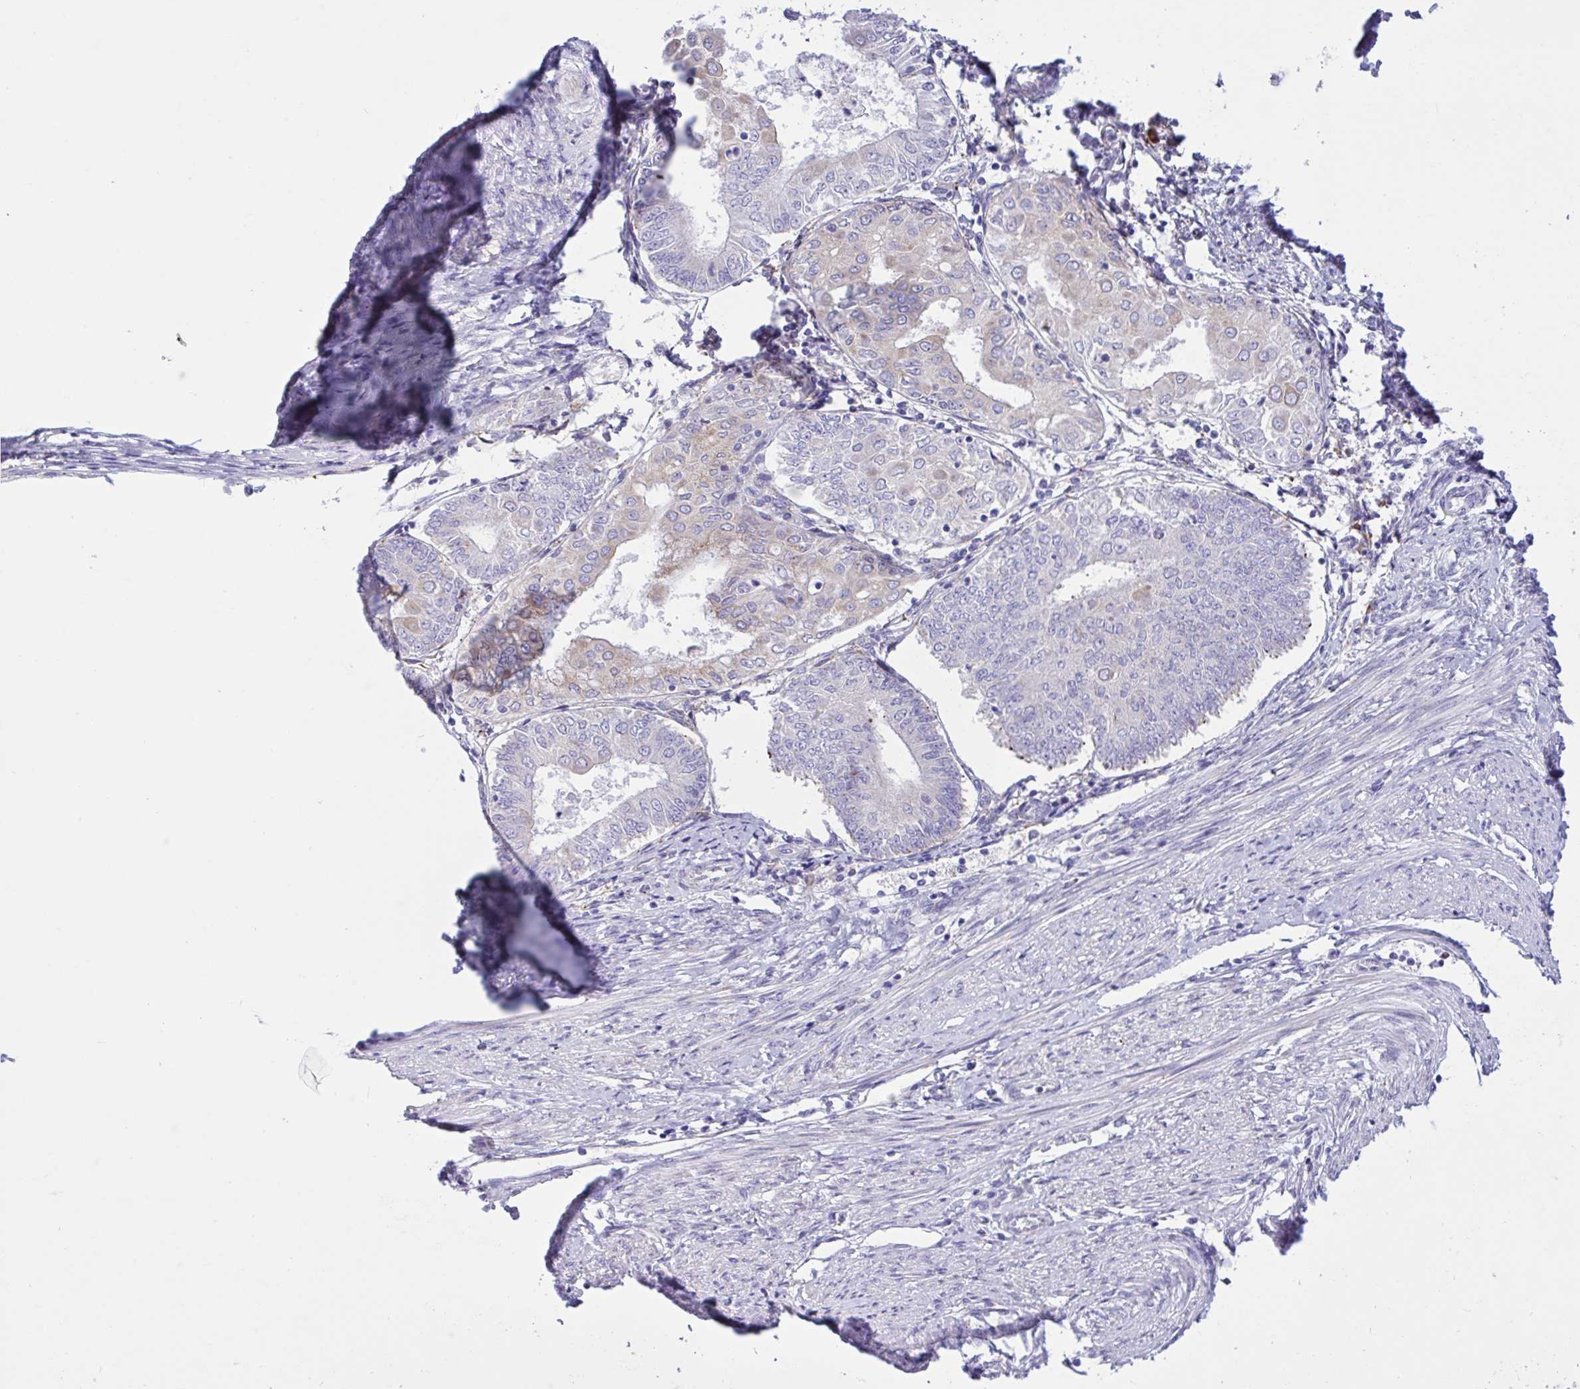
{"staining": {"intensity": "negative", "quantity": "none", "location": "none"}, "tissue": "endometrial cancer", "cell_type": "Tumor cells", "image_type": "cancer", "snomed": [{"axis": "morphology", "description": "Adenocarcinoma, NOS"}, {"axis": "topography", "description": "Endometrium"}], "caption": "IHC photomicrograph of neoplastic tissue: endometrial cancer stained with DAB displays no significant protein positivity in tumor cells. (DAB (3,3'-diaminobenzidine) IHC, high magnification).", "gene": "DSC3", "patient": {"sex": "female", "age": 68}}